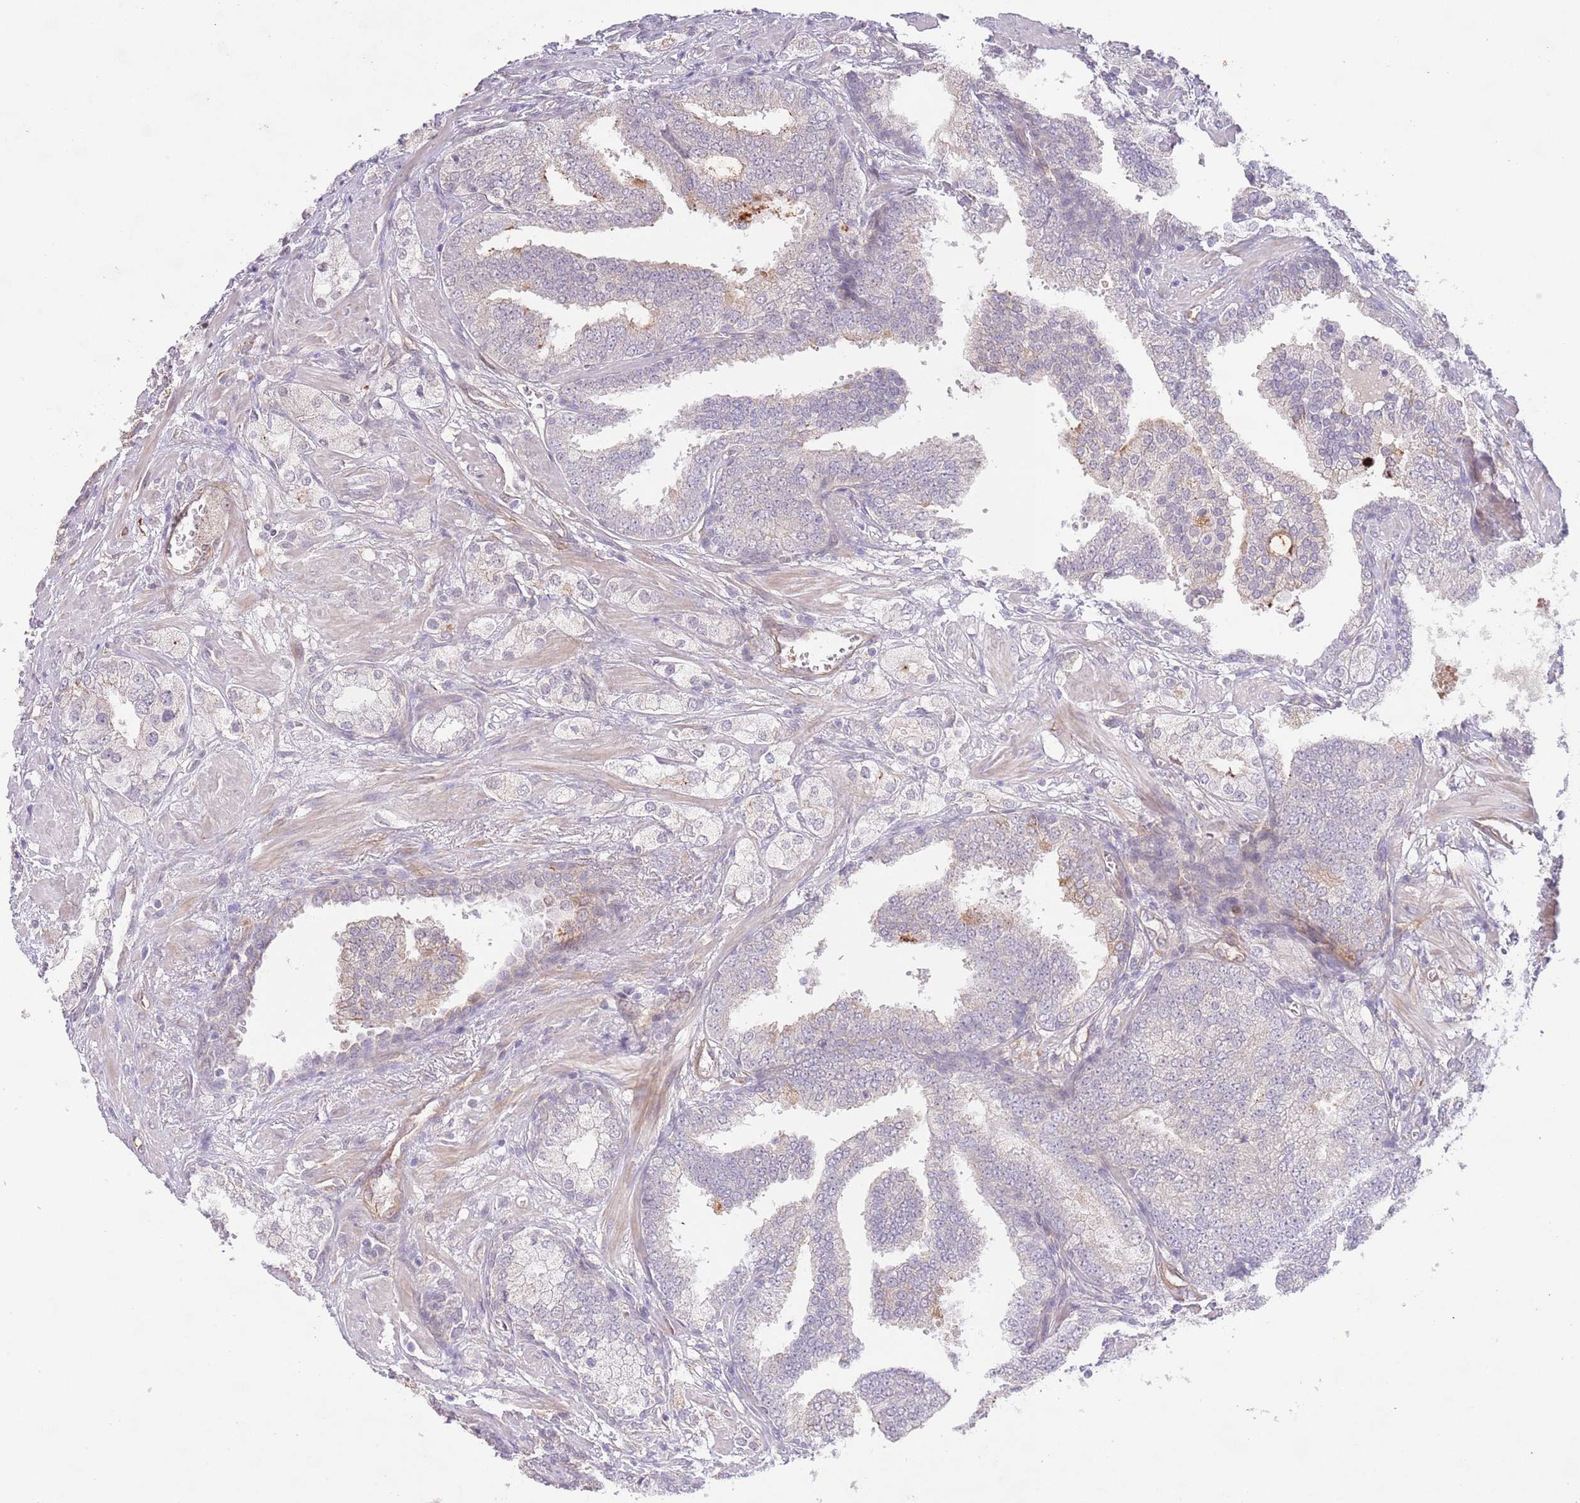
{"staining": {"intensity": "negative", "quantity": "none", "location": "none"}, "tissue": "prostate cancer", "cell_type": "Tumor cells", "image_type": "cancer", "snomed": [{"axis": "morphology", "description": "Adenocarcinoma, High grade"}, {"axis": "topography", "description": "Prostate"}], "caption": "The immunohistochemistry (IHC) image has no significant positivity in tumor cells of prostate adenocarcinoma (high-grade) tissue. (Brightfield microscopy of DAB immunohistochemistry at high magnification).", "gene": "ZNF658", "patient": {"sex": "male", "age": 50}}